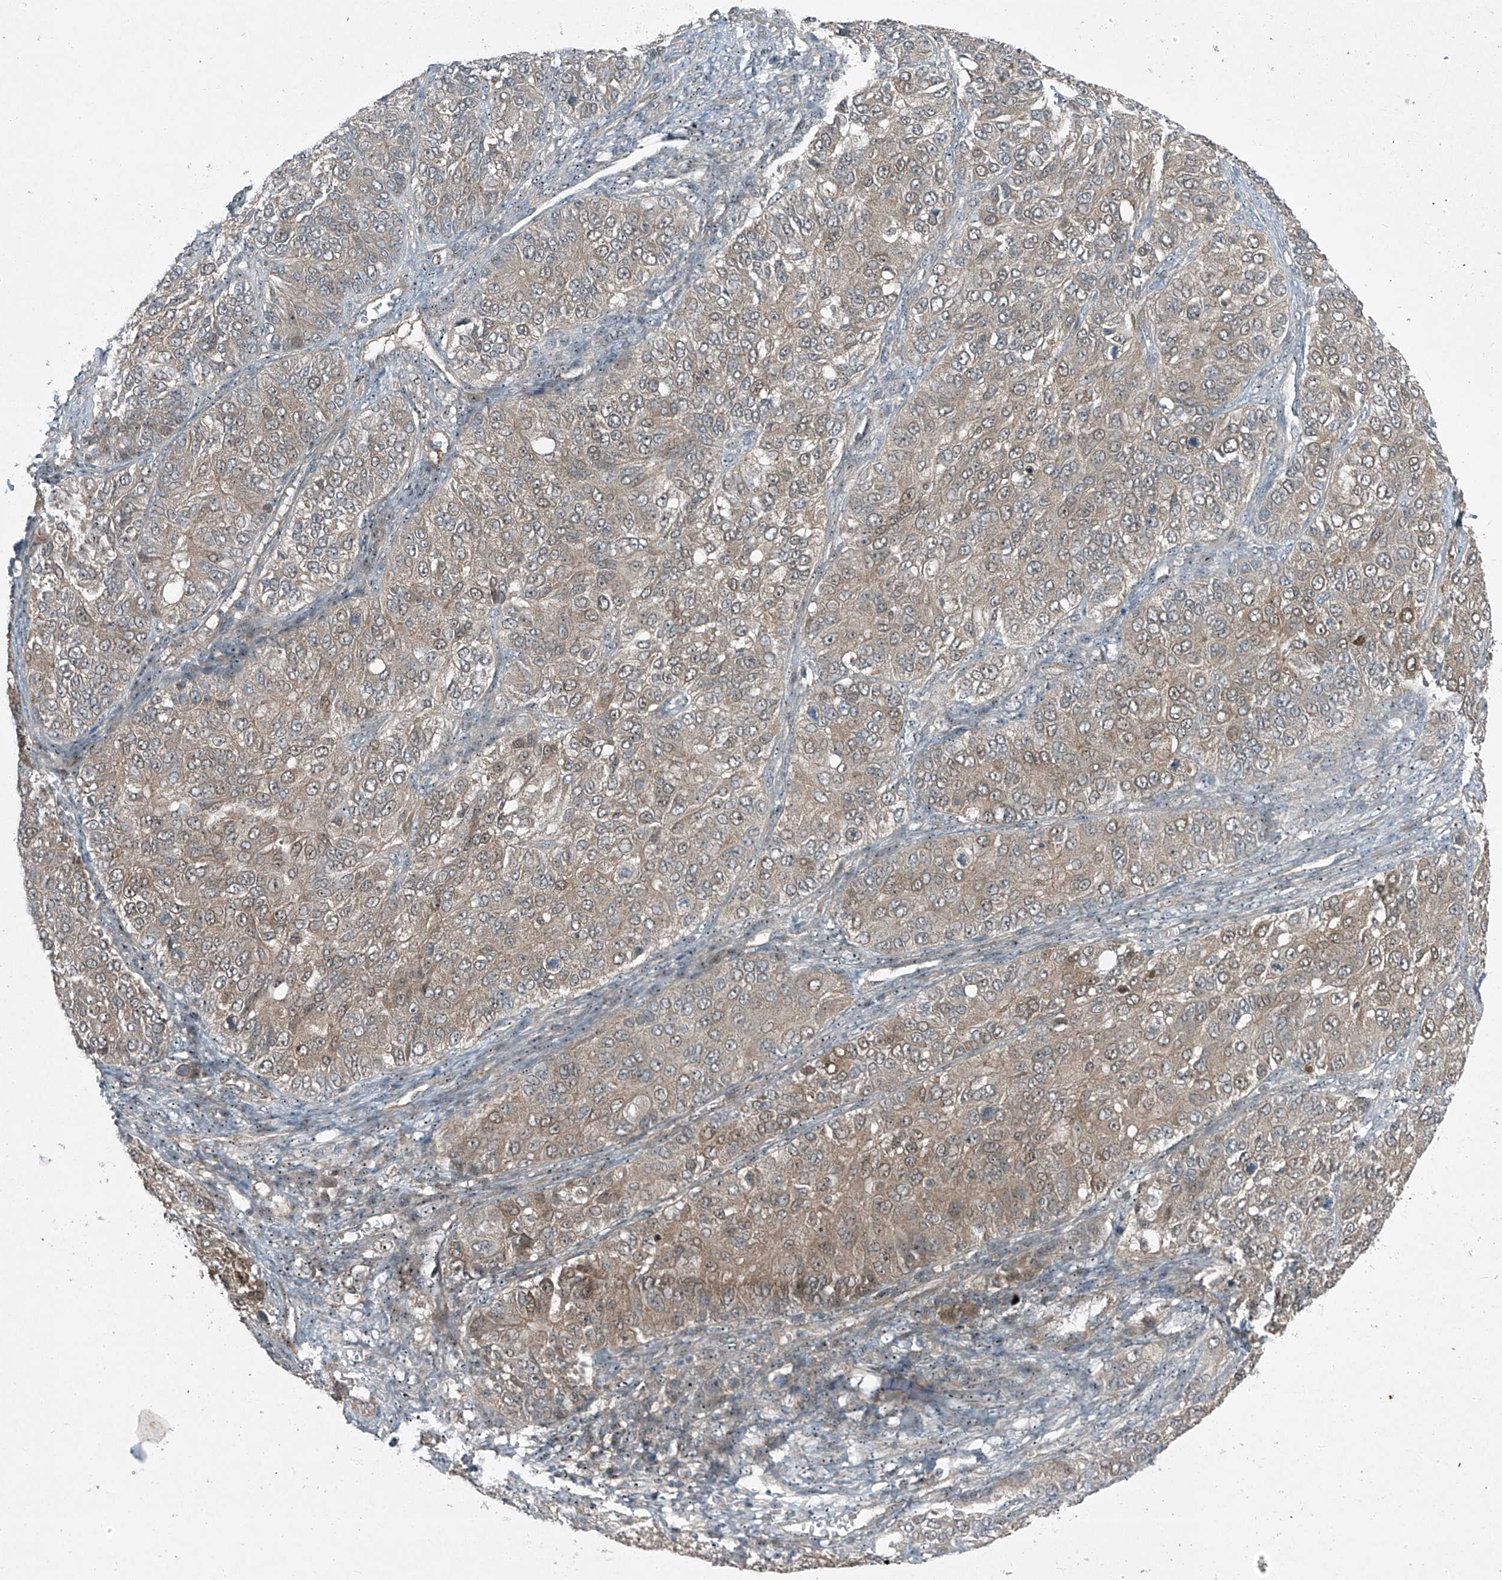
{"staining": {"intensity": "weak", "quantity": "25%-75%", "location": "cytoplasmic/membranous"}, "tissue": "ovarian cancer", "cell_type": "Tumor cells", "image_type": "cancer", "snomed": [{"axis": "morphology", "description": "Carcinoma, endometroid"}, {"axis": "topography", "description": "Ovary"}], "caption": "Immunohistochemical staining of human ovarian cancer displays low levels of weak cytoplasmic/membranous staining in about 25%-75% of tumor cells. Using DAB (brown) and hematoxylin (blue) stains, captured at high magnification using brightfield microscopy.", "gene": "PPCS", "patient": {"sex": "female", "age": 51}}